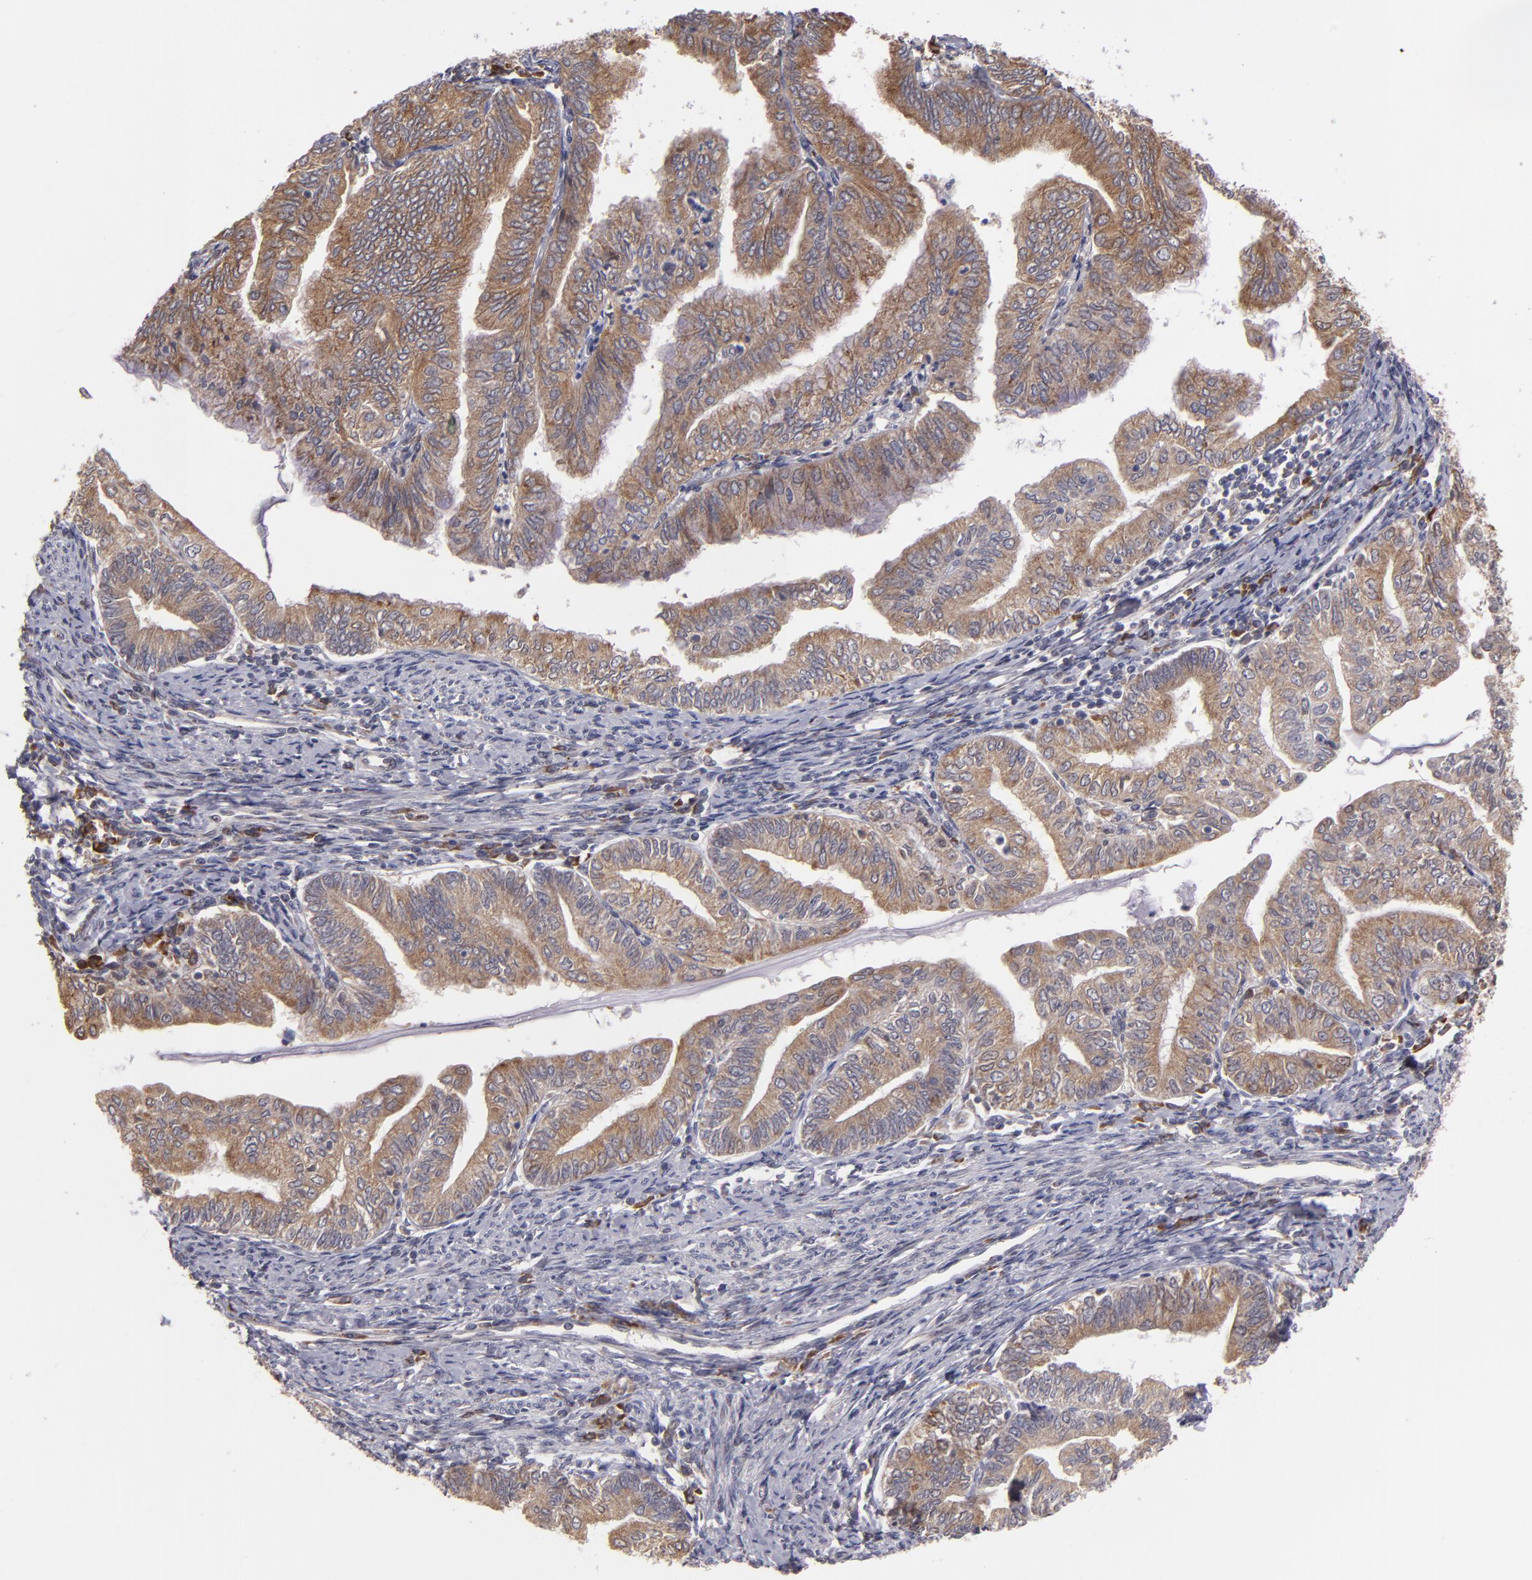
{"staining": {"intensity": "weak", "quantity": ">75%", "location": "cytoplasmic/membranous"}, "tissue": "endometrial cancer", "cell_type": "Tumor cells", "image_type": "cancer", "snomed": [{"axis": "morphology", "description": "Adenocarcinoma, NOS"}, {"axis": "topography", "description": "Endometrium"}], "caption": "Human adenocarcinoma (endometrial) stained with a brown dye displays weak cytoplasmic/membranous positive expression in approximately >75% of tumor cells.", "gene": "CASP1", "patient": {"sex": "female", "age": 66}}